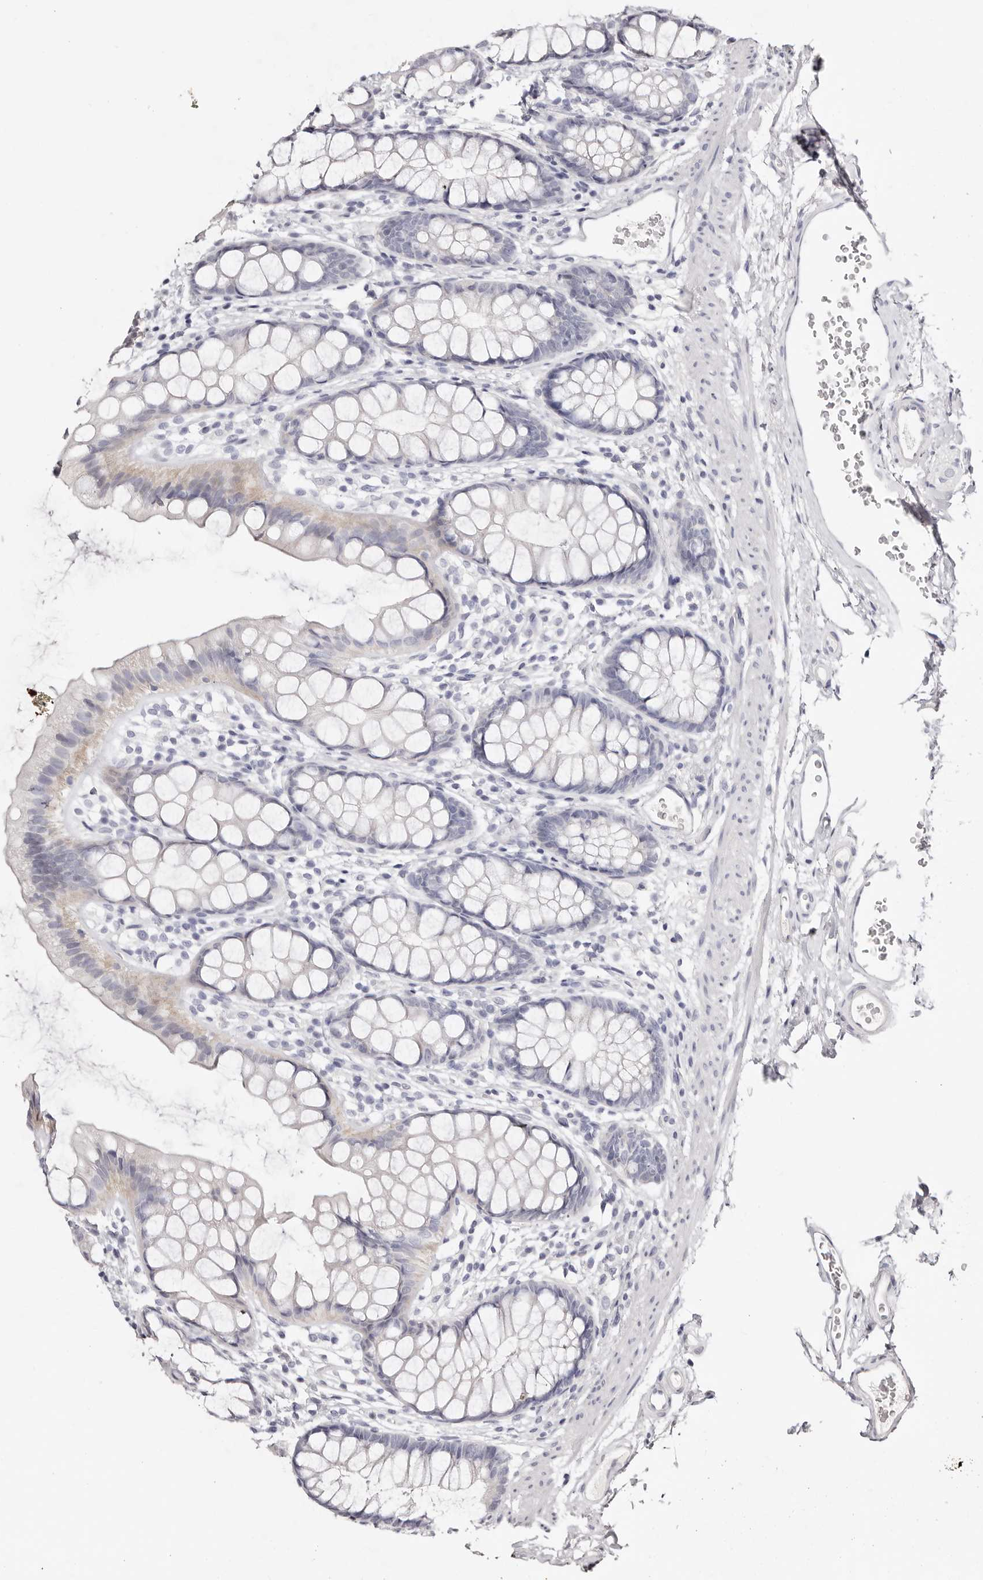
{"staining": {"intensity": "weak", "quantity": "<25%", "location": "cytoplasmic/membranous"}, "tissue": "rectum", "cell_type": "Glandular cells", "image_type": "normal", "snomed": [{"axis": "morphology", "description": "Normal tissue, NOS"}, {"axis": "topography", "description": "Rectum"}], "caption": "A high-resolution micrograph shows IHC staining of benign rectum, which exhibits no significant positivity in glandular cells. Nuclei are stained in blue.", "gene": "AKNAD1", "patient": {"sex": "female", "age": 65}}